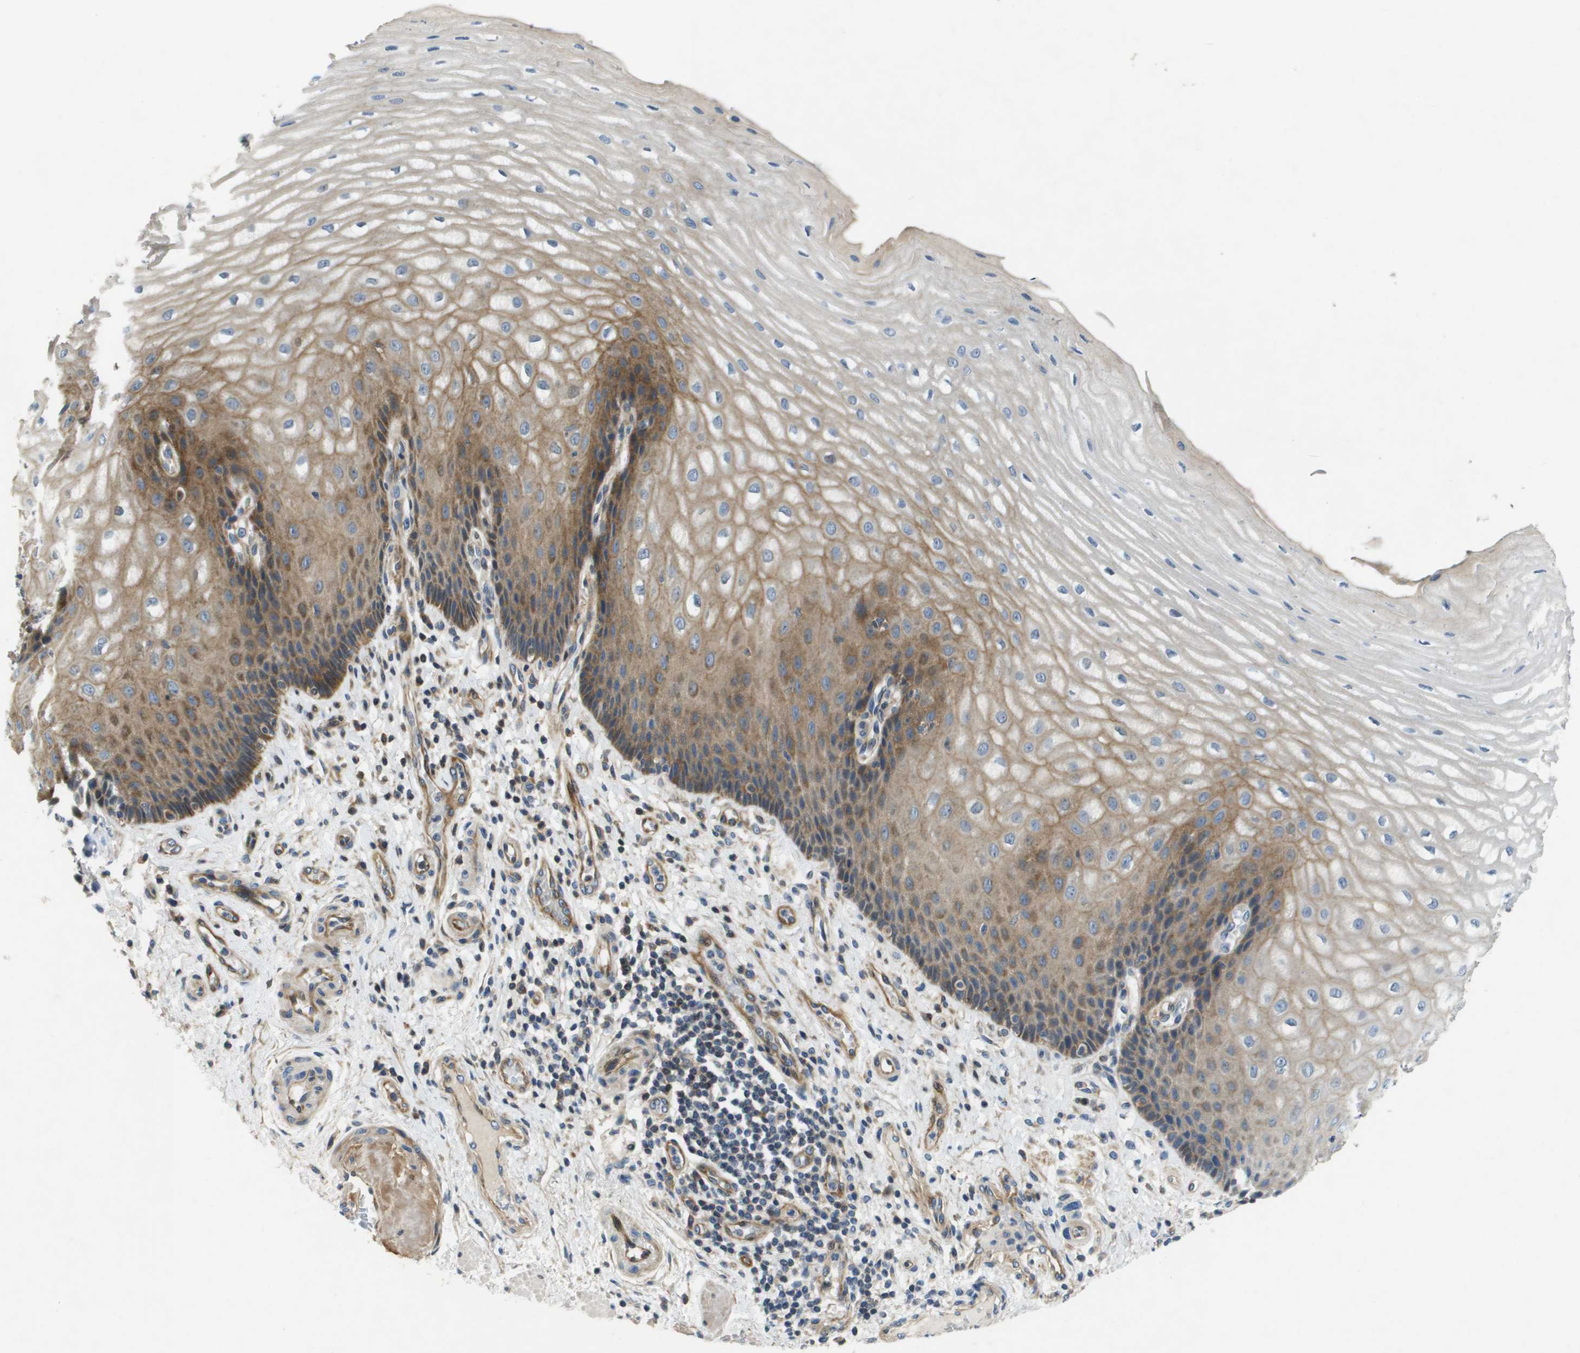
{"staining": {"intensity": "moderate", "quantity": ">75%", "location": "cytoplasmic/membranous"}, "tissue": "esophagus", "cell_type": "Squamous epithelial cells", "image_type": "normal", "snomed": [{"axis": "morphology", "description": "Normal tissue, NOS"}, {"axis": "topography", "description": "Esophagus"}], "caption": "Approximately >75% of squamous epithelial cells in benign esophagus display moderate cytoplasmic/membranous protein positivity as visualized by brown immunohistochemical staining.", "gene": "SCN4B", "patient": {"sex": "male", "age": 54}}